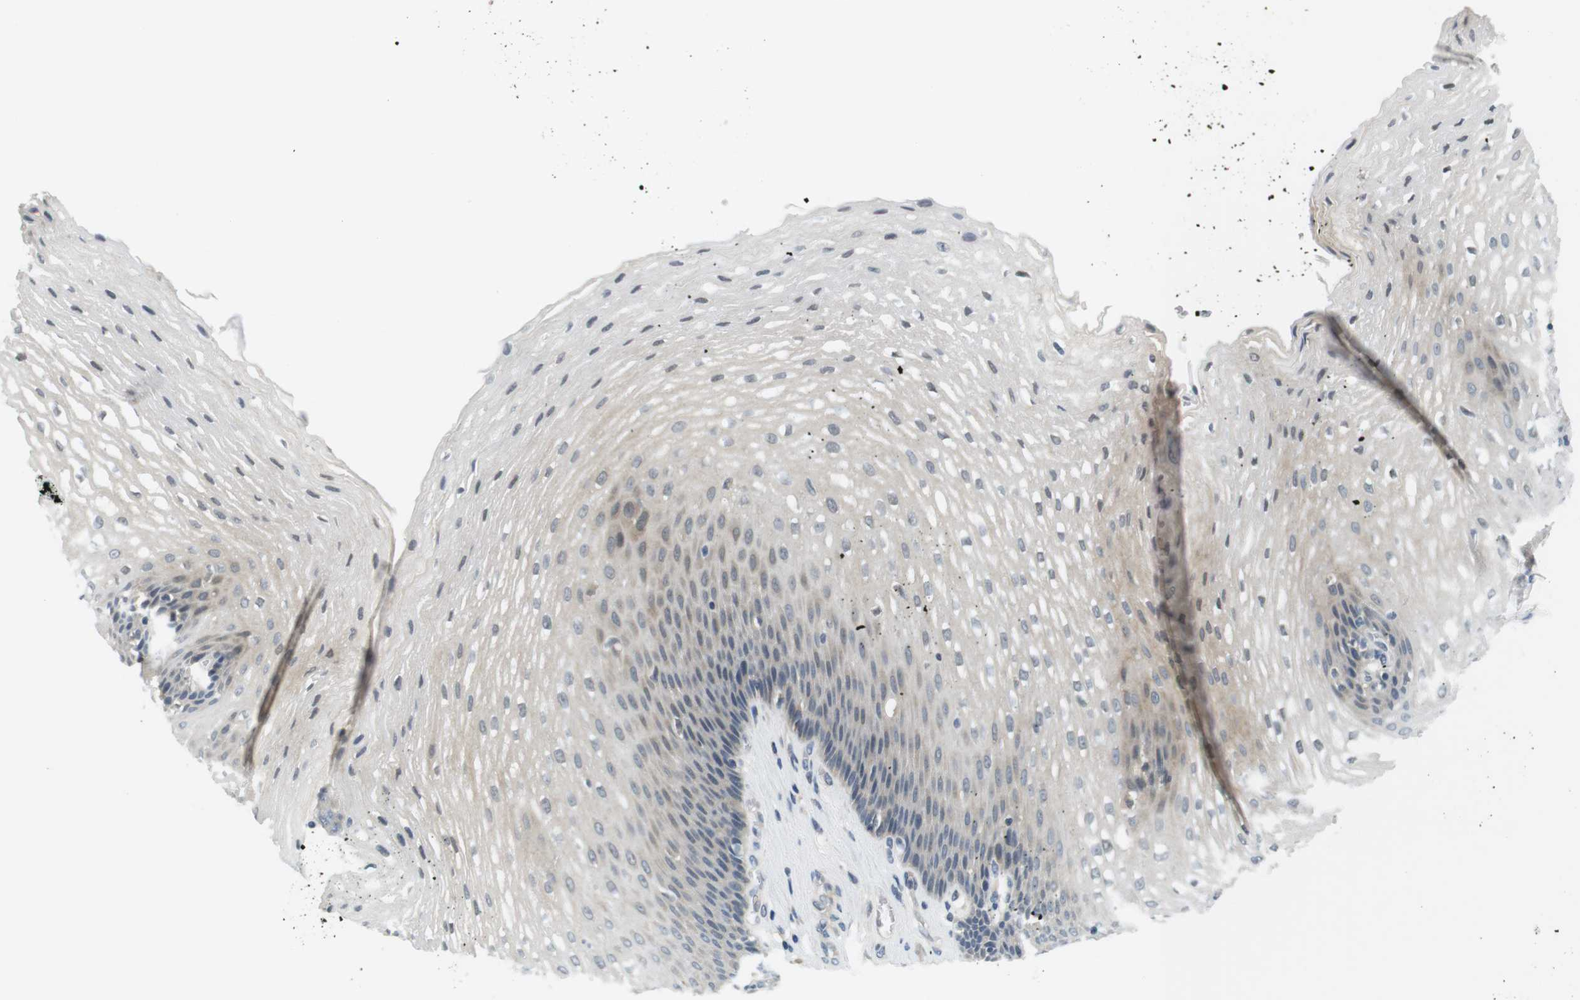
{"staining": {"intensity": "weak", "quantity": "25%-75%", "location": "cytoplasmic/membranous"}, "tissue": "esophagus", "cell_type": "Squamous epithelial cells", "image_type": "normal", "snomed": [{"axis": "morphology", "description": "Normal tissue, NOS"}, {"axis": "topography", "description": "Esophagus"}], "caption": "Unremarkable esophagus demonstrates weak cytoplasmic/membranous expression in about 25%-75% of squamous epithelial cells (DAB IHC, brown staining for protein, blue staining for nuclei)..", "gene": "WNT7A", "patient": {"sex": "male", "age": 48}}